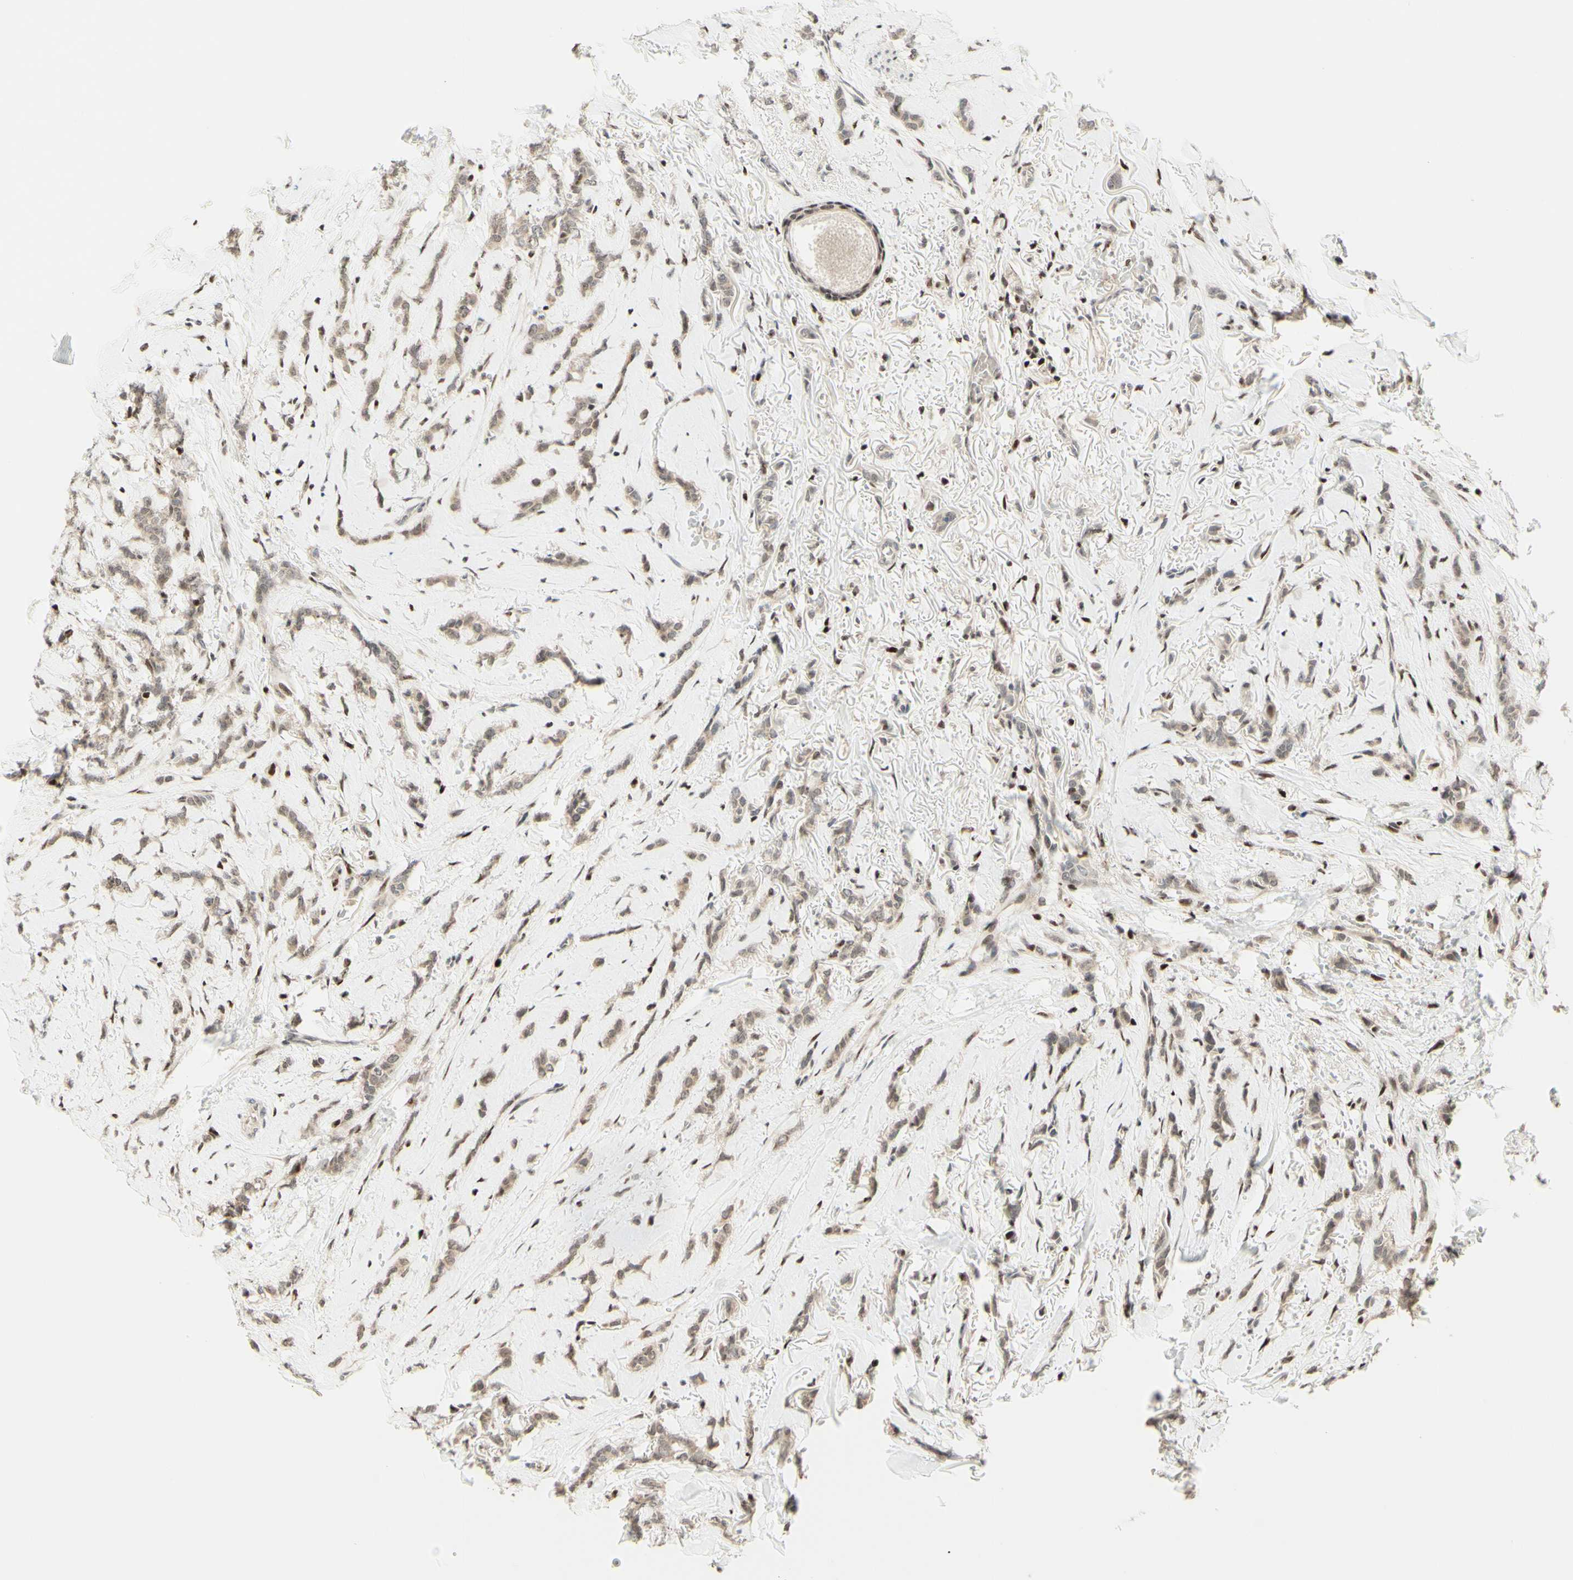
{"staining": {"intensity": "weak", "quantity": ">75%", "location": "cytoplasmic/membranous"}, "tissue": "breast cancer", "cell_type": "Tumor cells", "image_type": "cancer", "snomed": [{"axis": "morphology", "description": "Lobular carcinoma"}, {"axis": "topography", "description": "Skin"}, {"axis": "topography", "description": "Breast"}], "caption": "Immunohistochemical staining of human breast cancer (lobular carcinoma) demonstrates low levels of weak cytoplasmic/membranous protein positivity in about >75% of tumor cells. (DAB (3,3'-diaminobenzidine) = brown stain, brightfield microscopy at high magnification).", "gene": "CDKL5", "patient": {"sex": "female", "age": 46}}